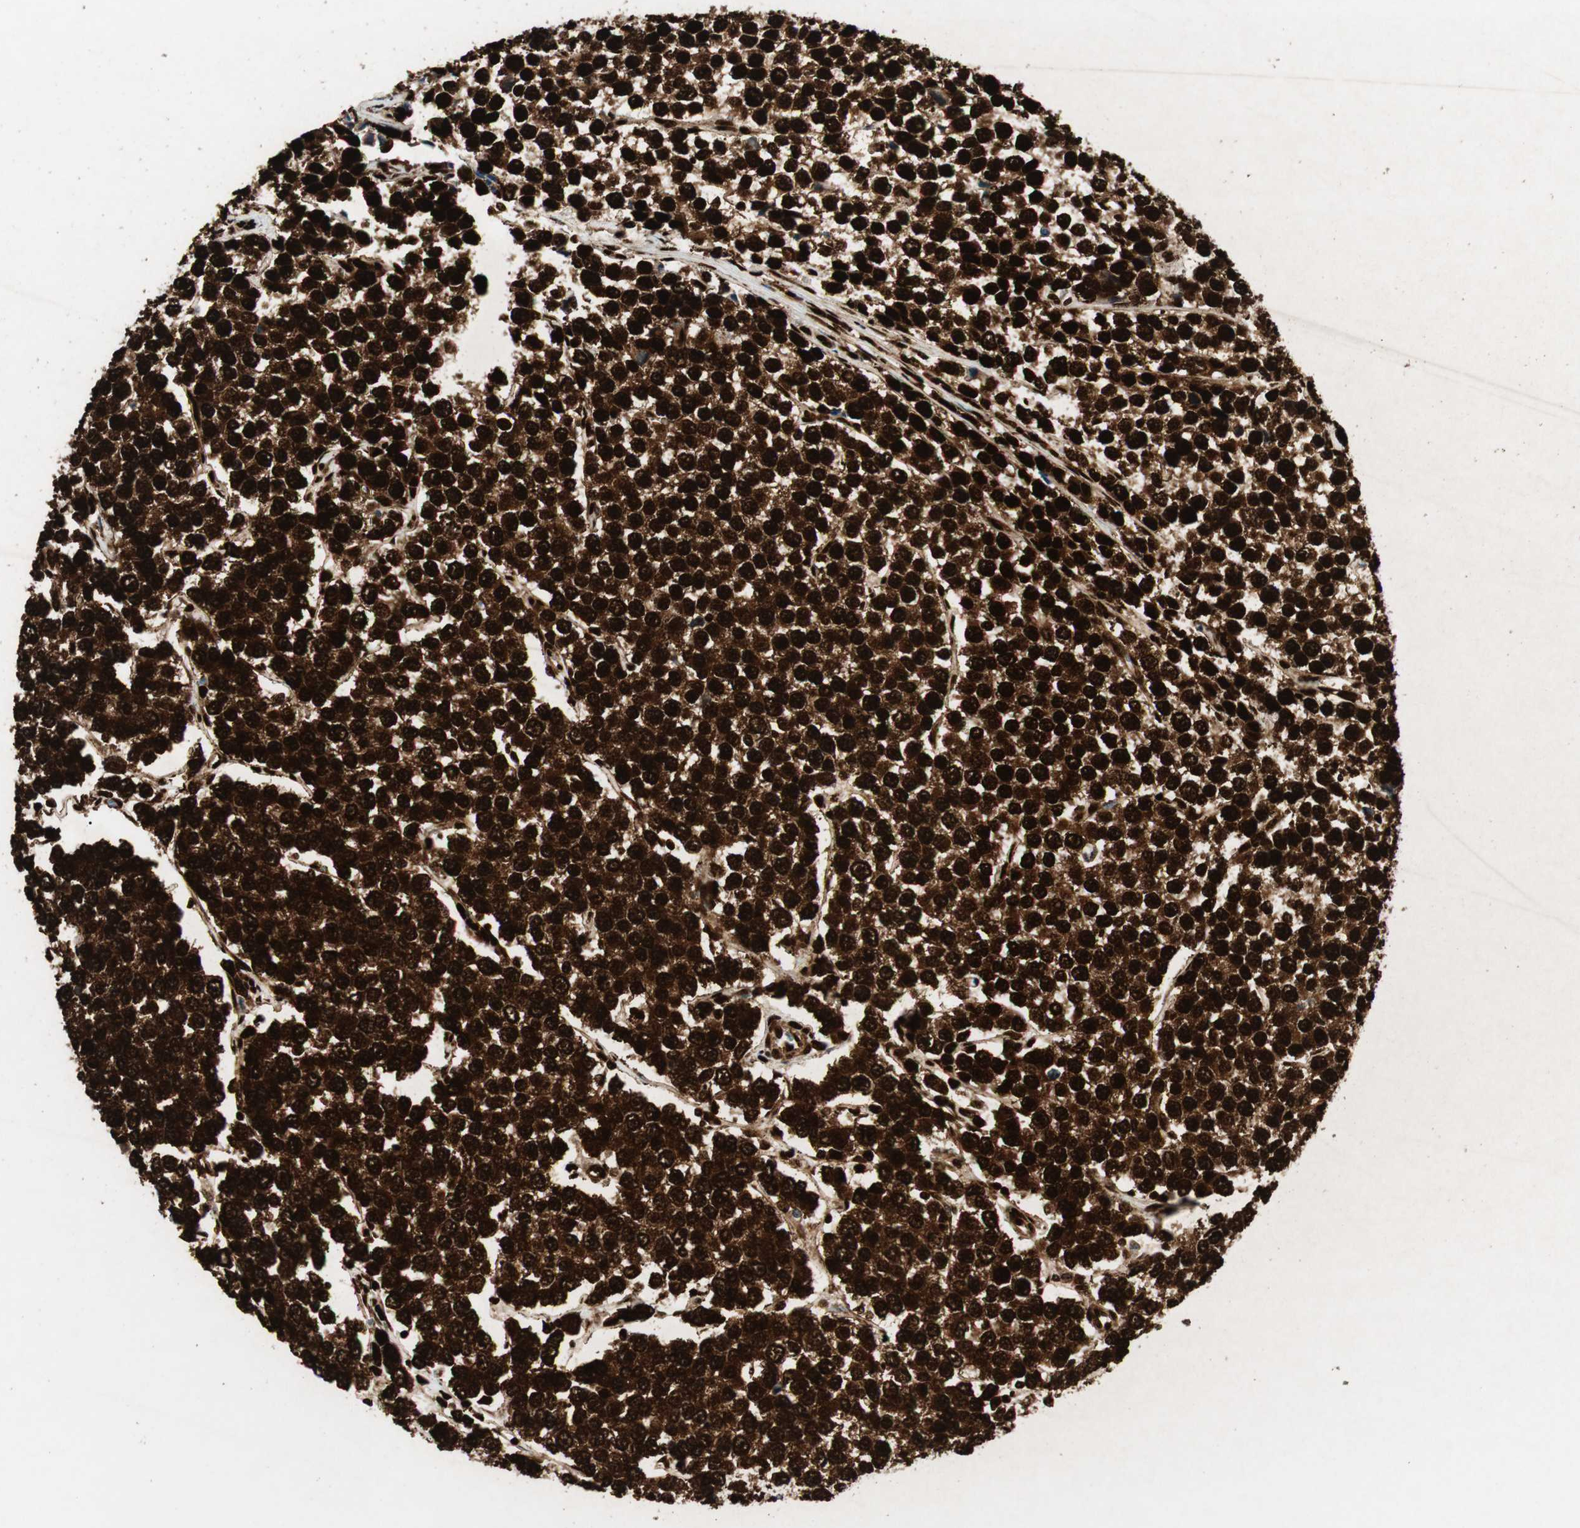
{"staining": {"intensity": "strong", "quantity": ">75%", "location": "nuclear"}, "tissue": "testis cancer", "cell_type": "Tumor cells", "image_type": "cancer", "snomed": [{"axis": "morphology", "description": "Seminoma, NOS"}, {"axis": "morphology", "description": "Carcinoma, Embryonal, NOS"}, {"axis": "topography", "description": "Testis"}], "caption": "Protein expression analysis of human testis cancer (embryonal carcinoma) reveals strong nuclear staining in approximately >75% of tumor cells.", "gene": "EWSR1", "patient": {"sex": "male", "age": 52}}